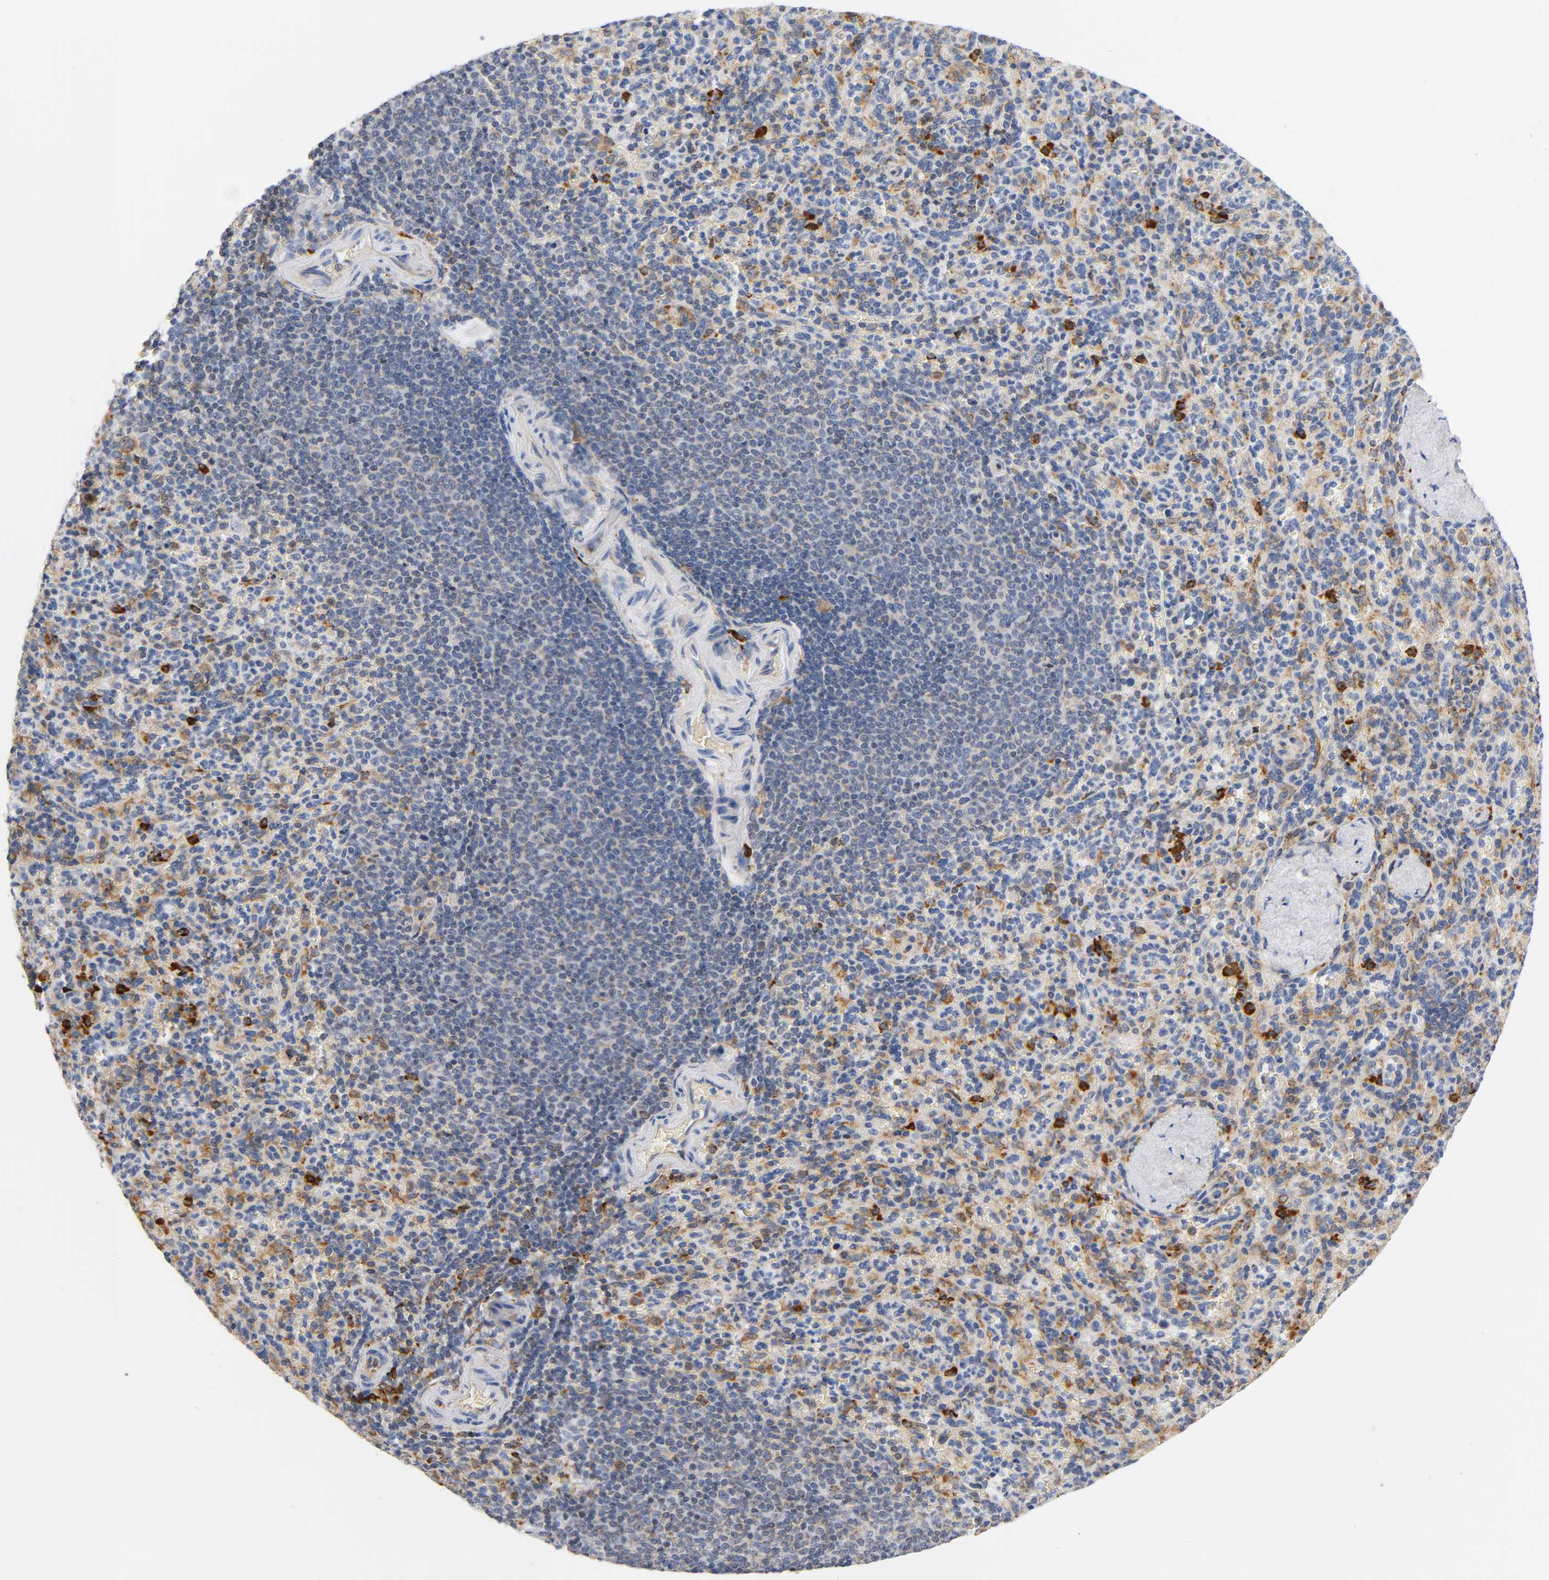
{"staining": {"intensity": "moderate", "quantity": ">75%", "location": "cytoplasmic/membranous"}, "tissue": "spleen", "cell_type": "Cells in red pulp", "image_type": "normal", "snomed": [{"axis": "morphology", "description": "Normal tissue, NOS"}, {"axis": "topography", "description": "Spleen"}], "caption": "A micrograph of human spleen stained for a protein demonstrates moderate cytoplasmic/membranous brown staining in cells in red pulp. (DAB IHC with brightfield microscopy, high magnification).", "gene": "UCKL1", "patient": {"sex": "male", "age": 36}}